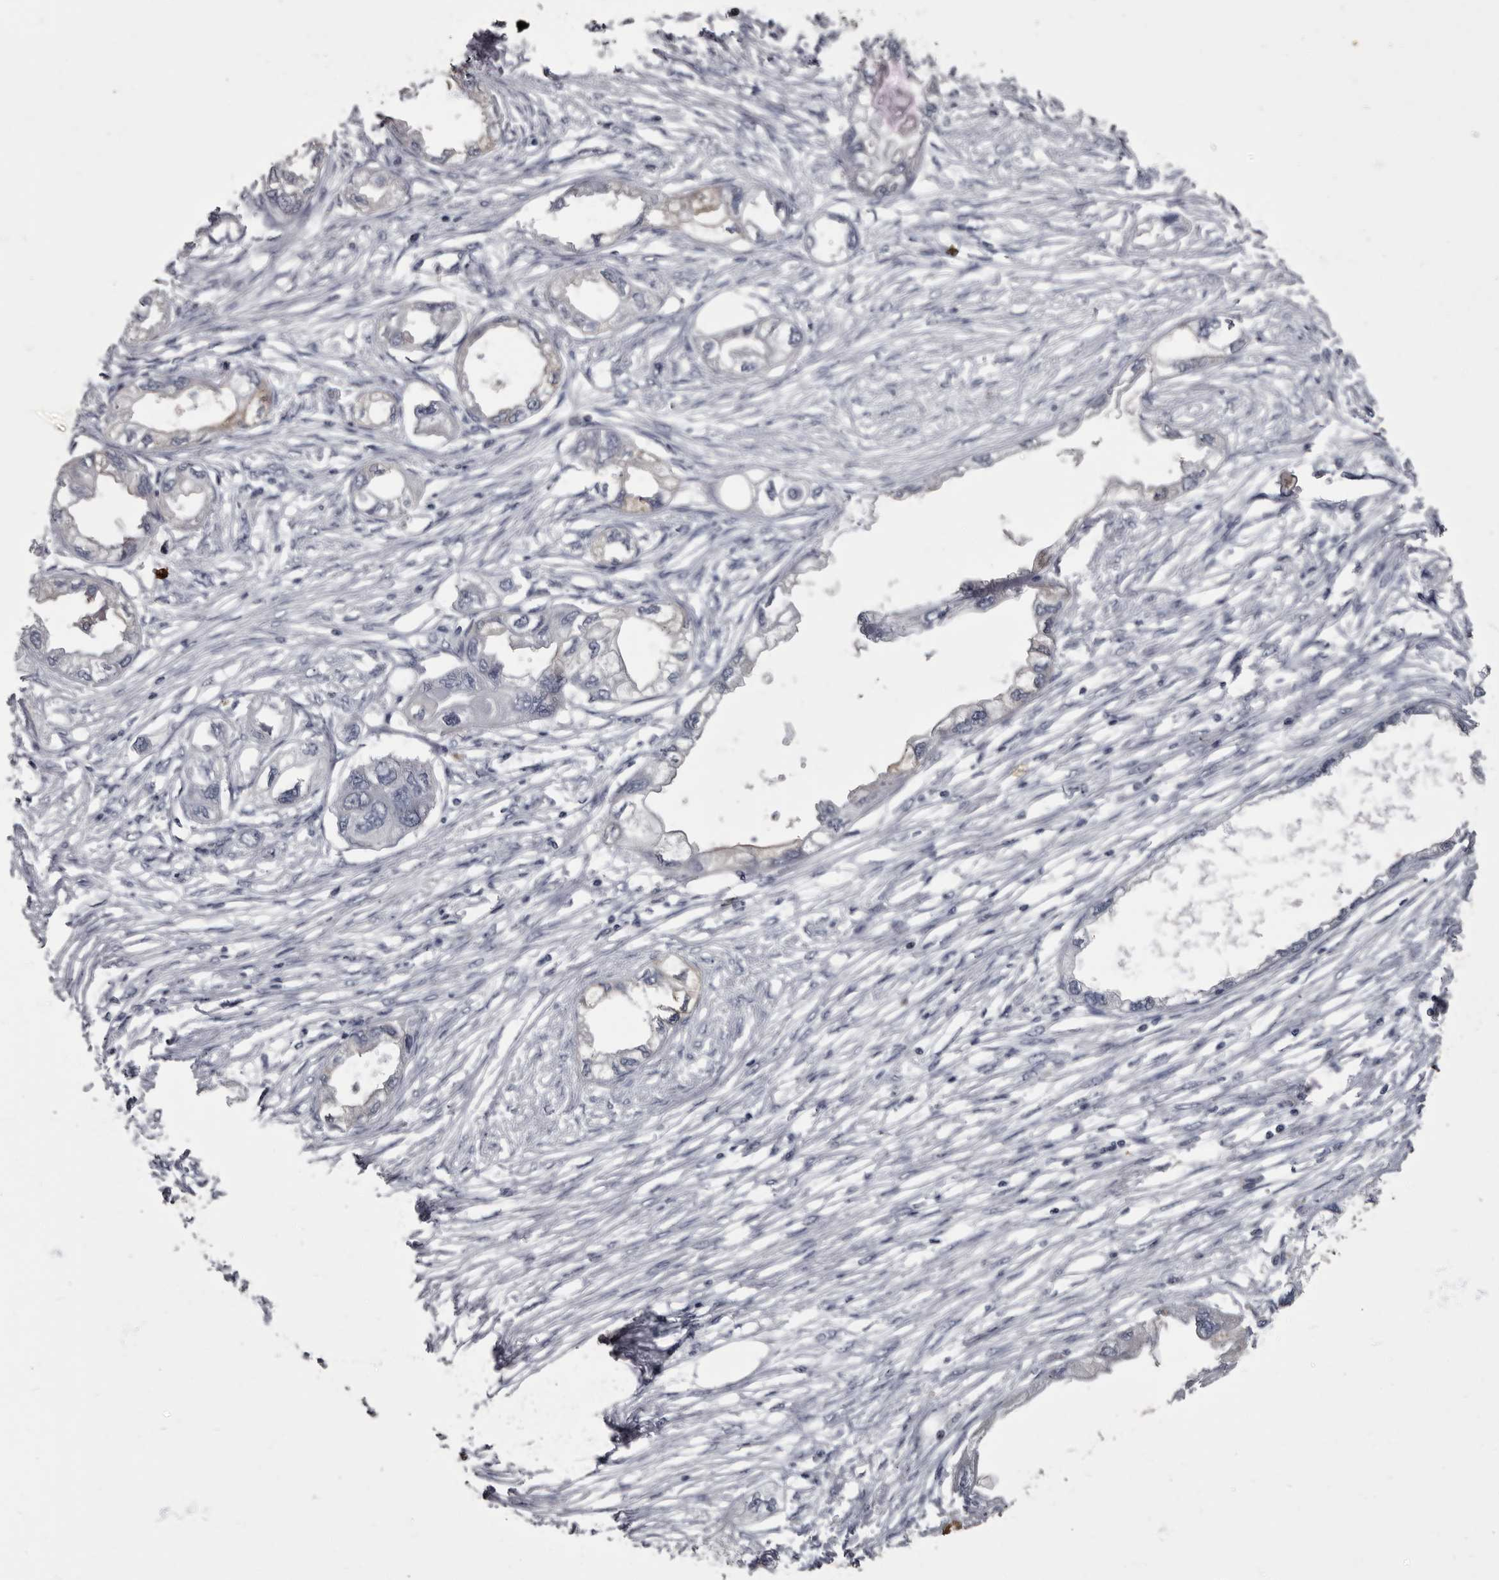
{"staining": {"intensity": "negative", "quantity": "none", "location": "none"}, "tissue": "endometrial cancer", "cell_type": "Tumor cells", "image_type": "cancer", "snomed": [{"axis": "morphology", "description": "Adenocarcinoma, NOS"}, {"axis": "morphology", "description": "Adenocarcinoma, metastatic, NOS"}, {"axis": "topography", "description": "Adipose tissue"}, {"axis": "topography", "description": "Endometrium"}], "caption": "This is an immunohistochemistry image of endometrial cancer. There is no expression in tumor cells.", "gene": "TPD52L1", "patient": {"sex": "female", "age": 67}}